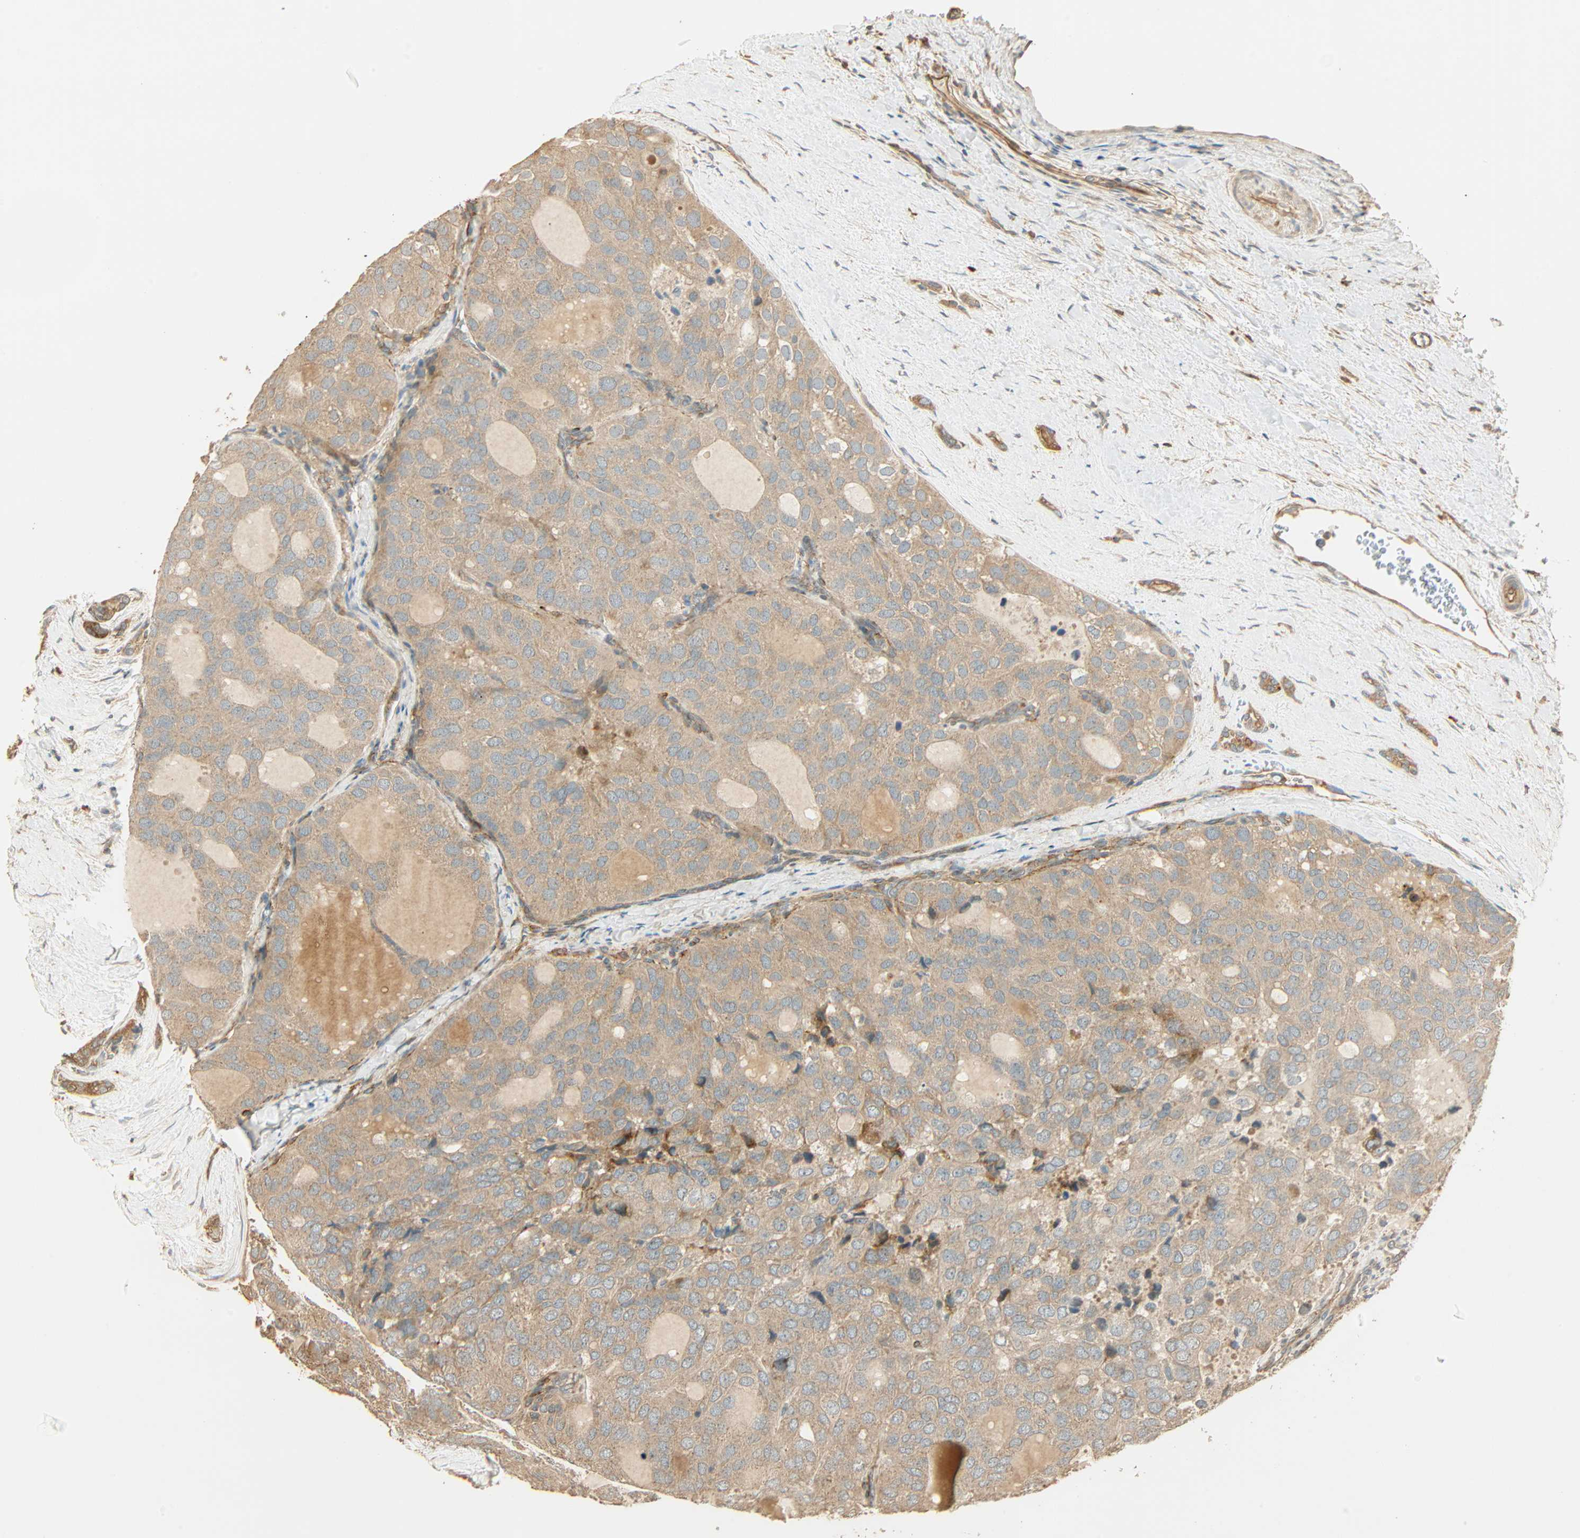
{"staining": {"intensity": "weak", "quantity": ">75%", "location": "cytoplasmic/membranous"}, "tissue": "thyroid cancer", "cell_type": "Tumor cells", "image_type": "cancer", "snomed": [{"axis": "morphology", "description": "Follicular adenoma carcinoma, NOS"}, {"axis": "topography", "description": "Thyroid gland"}], "caption": "Human thyroid cancer stained with a brown dye demonstrates weak cytoplasmic/membranous positive expression in about >75% of tumor cells.", "gene": "GALK1", "patient": {"sex": "male", "age": 75}}